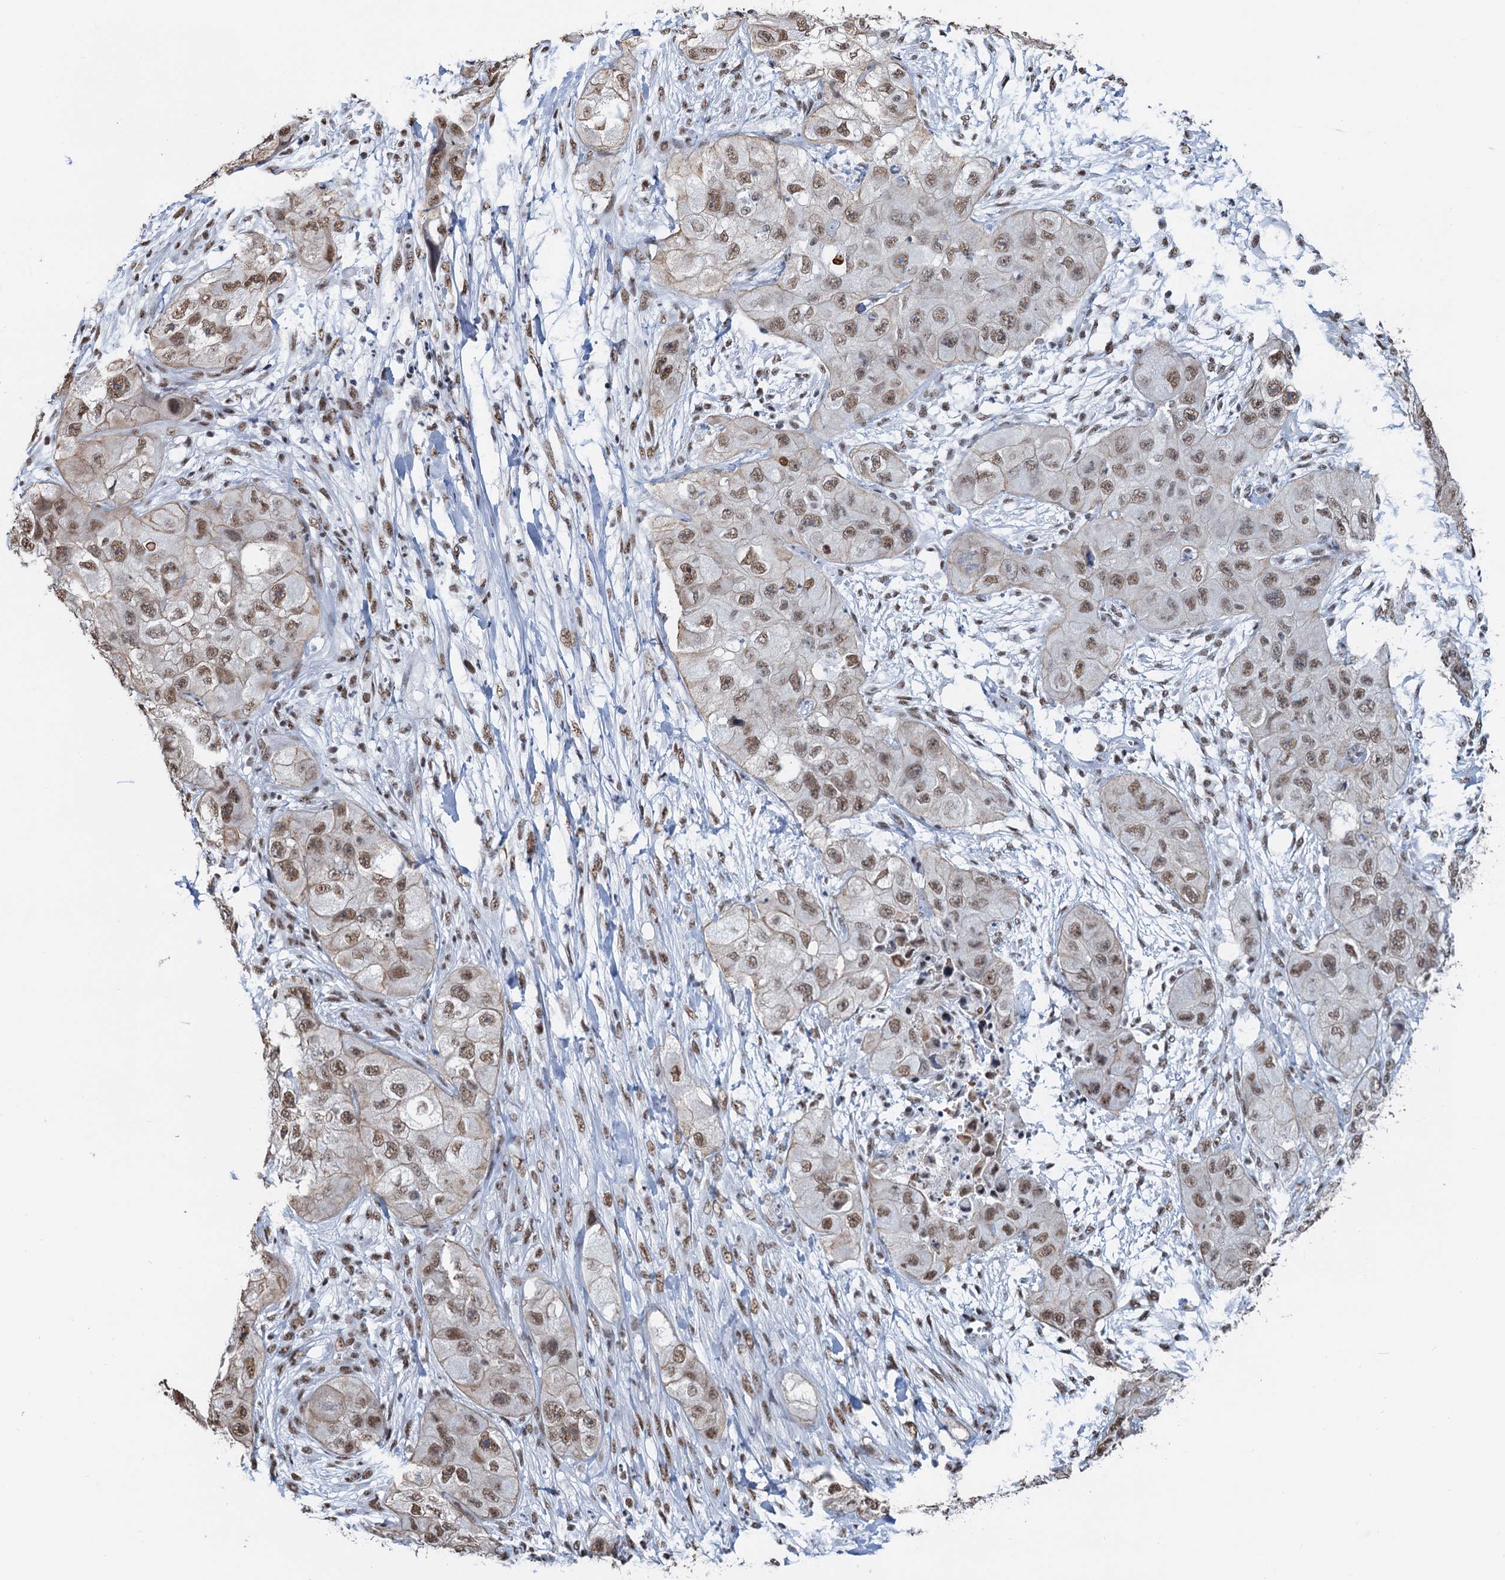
{"staining": {"intensity": "moderate", "quantity": ">75%", "location": "nuclear"}, "tissue": "skin cancer", "cell_type": "Tumor cells", "image_type": "cancer", "snomed": [{"axis": "morphology", "description": "Squamous cell carcinoma, NOS"}, {"axis": "topography", "description": "Skin"}, {"axis": "topography", "description": "Subcutis"}], "caption": "Protein expression by immunohistochemistry (IHC) exhibits moderate nuclear positivity in about >75% of tumor cells in squamous cell carcinoma (skin). (Brightfield microscopy of DAB IHC at high magnification).", "gene": "ZNF609", "patient": {"sex": "male", "age": 73}}